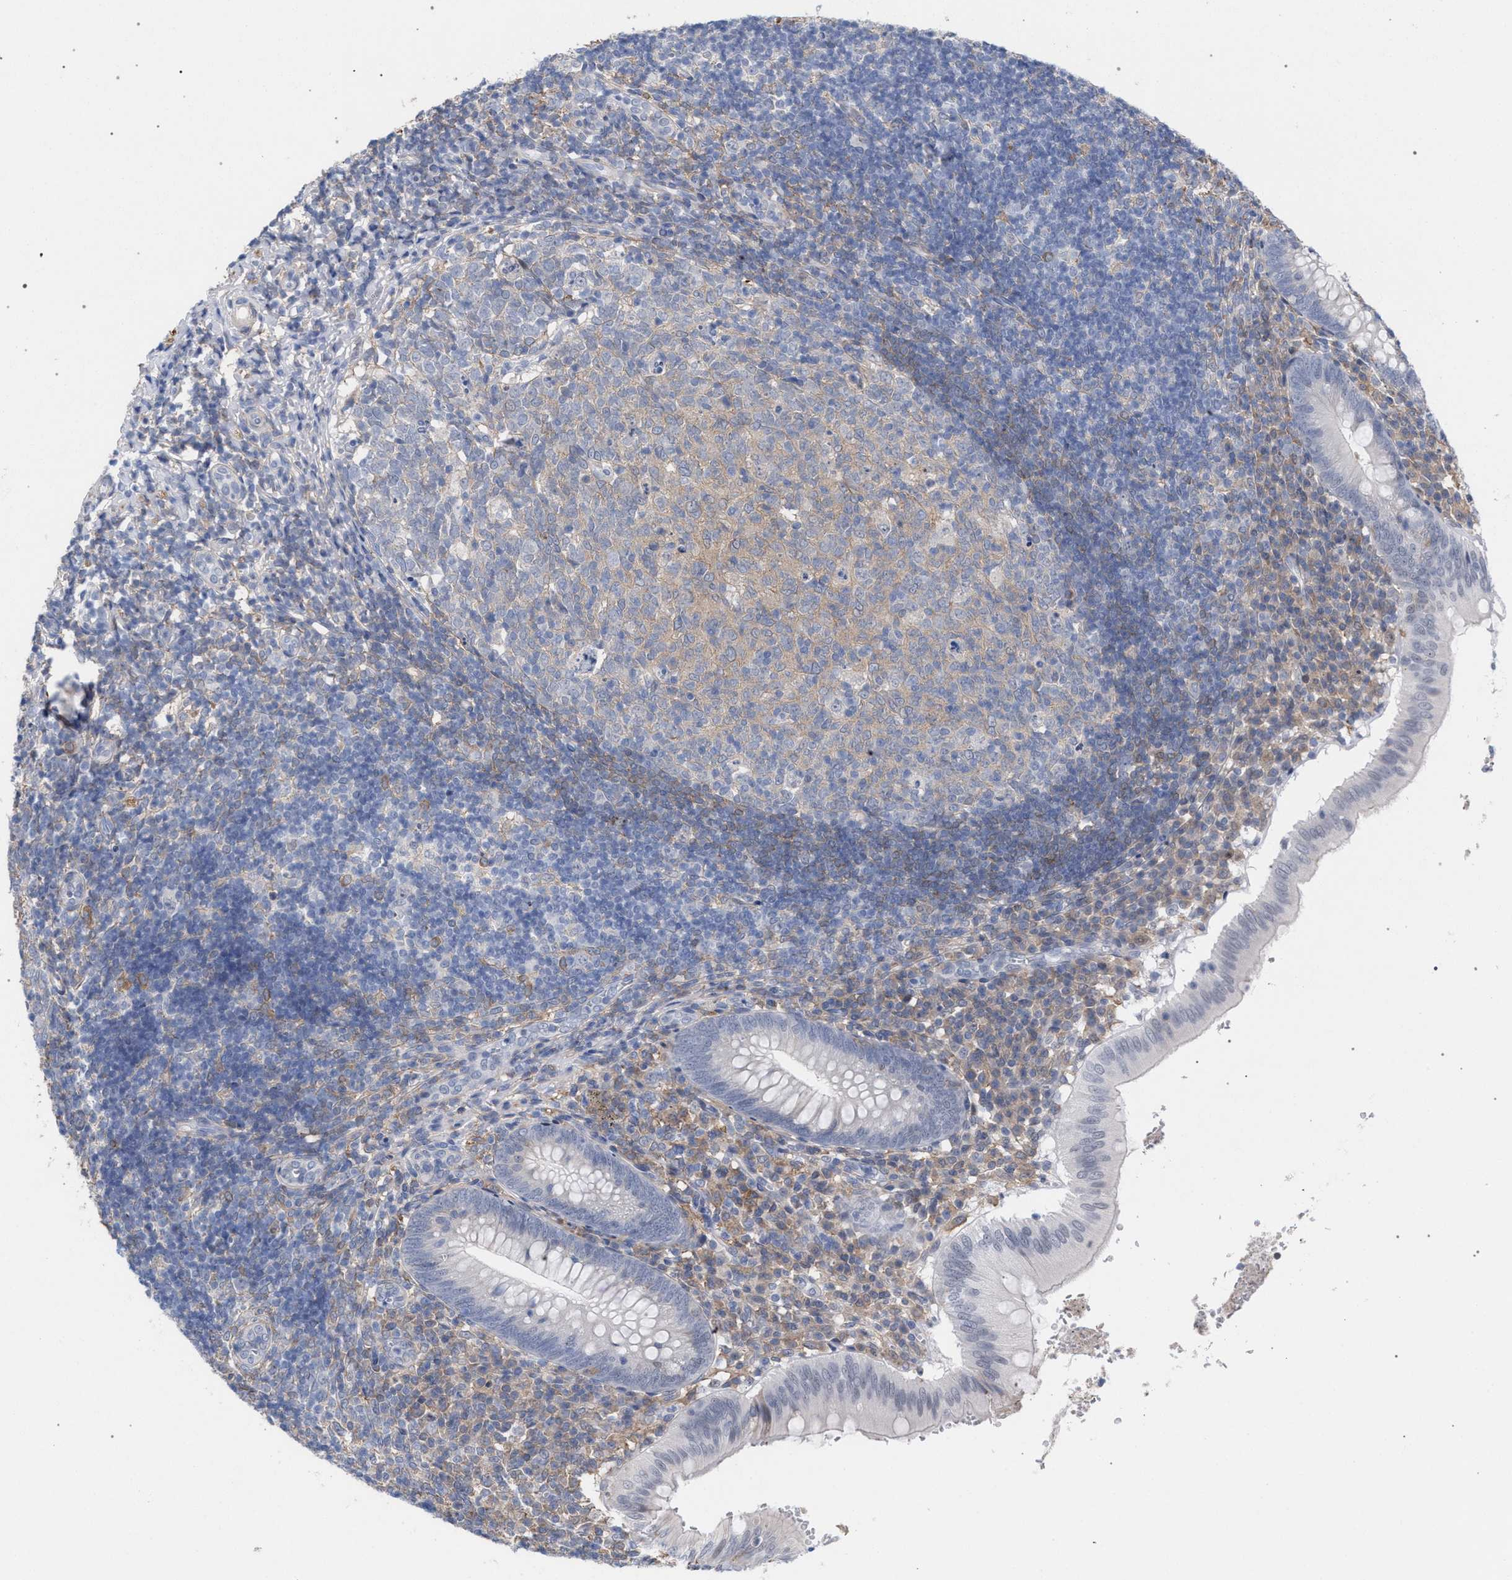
{"staining": {"intensity": "negative", "quantity": "none", "location": "none"}, "tissue": "appendix", "cell_type": "Glandular cells", "image_type": "normal", "snomed": [{"axis": "morphology", "description": "Normal tissue, NOS"}, {"axis": "topography", "description": "Appendix"}], "caption": "The photomicrograph shows no significant positivity in glandular cells of appendix. The staining was performed using DAB (3,3'-diaminobenzidine) to visualize the protein expression in brown, while the nuclei were stained in blue with hematoxylin (Magnification: 20x).", "gene": "FHOD3", "patient": {"sex": "male", "age": 8}}